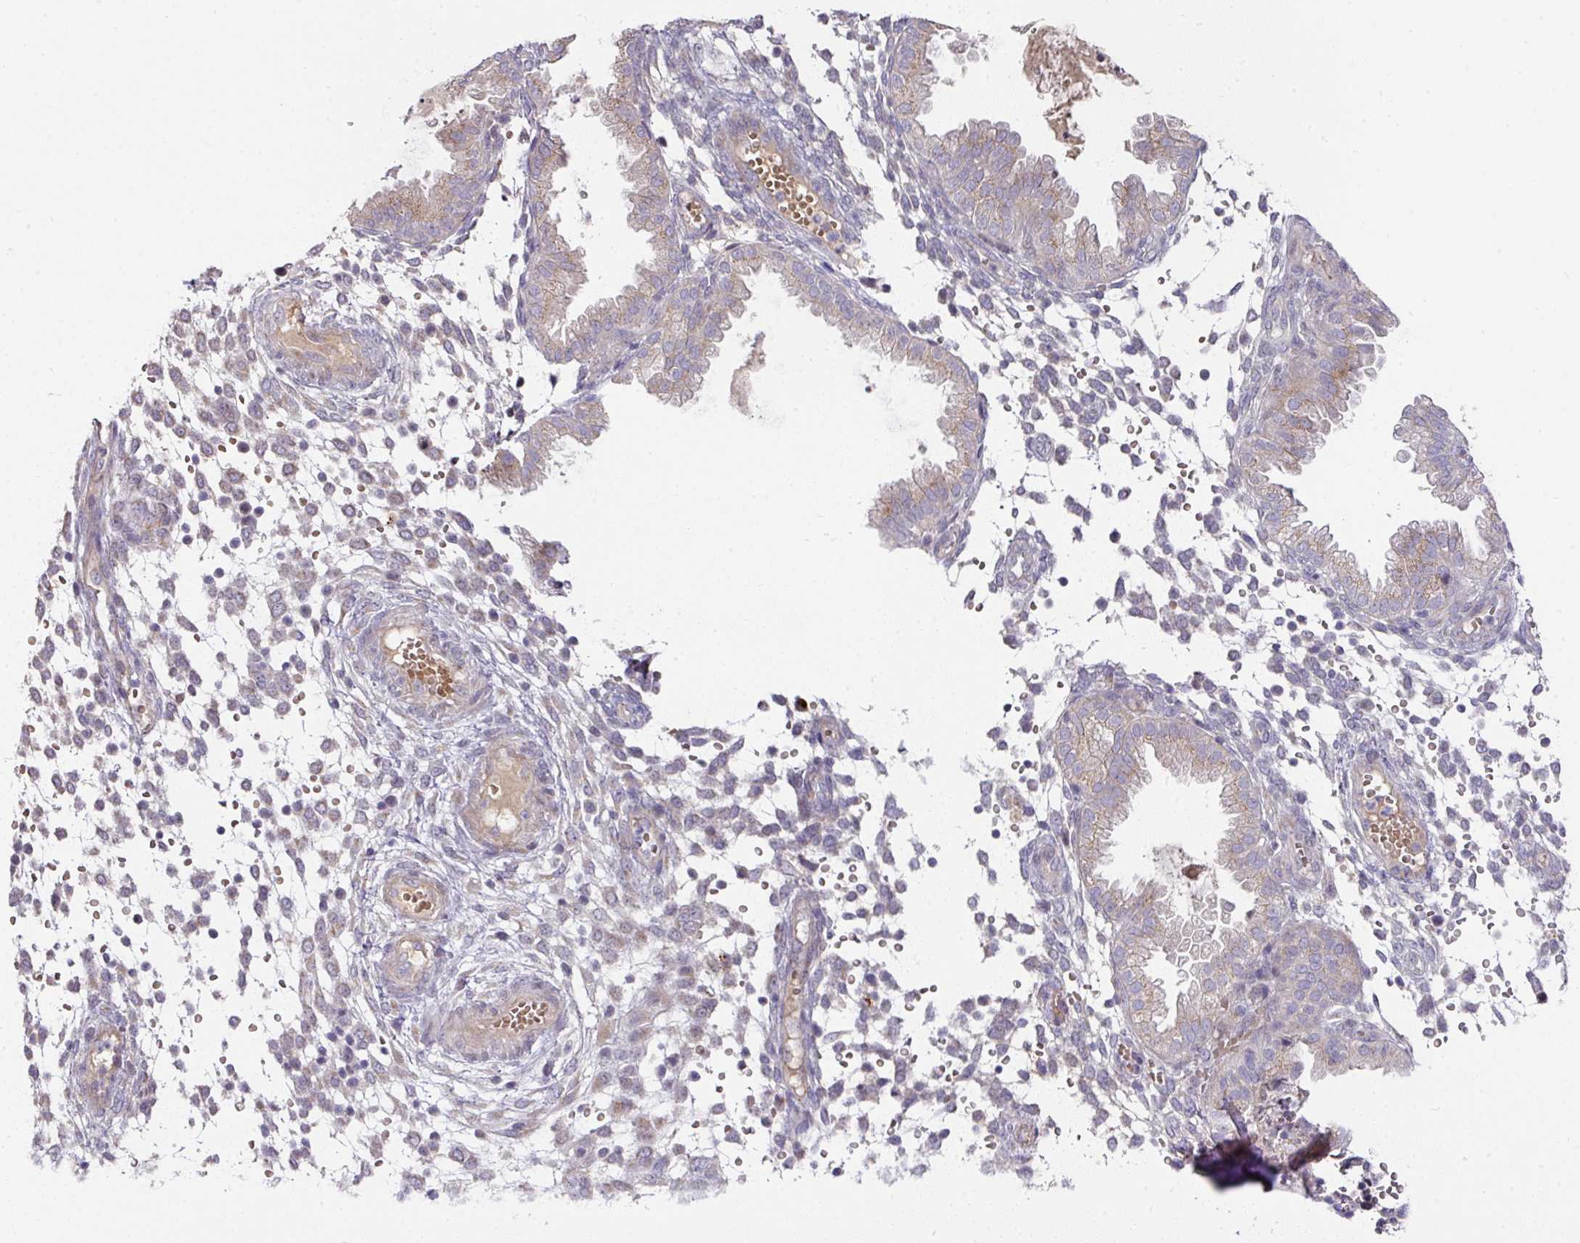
{"staining": {"intensity": "negative", "quantity": "none", "location": "none"}, "tissue": "endometrium", "cell_type": "Cells in endometrial stroma", "image_type": "normal", "snomed": [{"axis": "morphology", "description": "Normal tissue, NOS"}, {"axis": "topography", "description": "Endometrium"}], "caption": "Immunohistochemistry image of unremarkable human endometrium stained for a protein (brown), which shows no expression in cells in endometrial stroma.", "gene": "TARM1", "patient": {"sex": "female", "age": 33}}